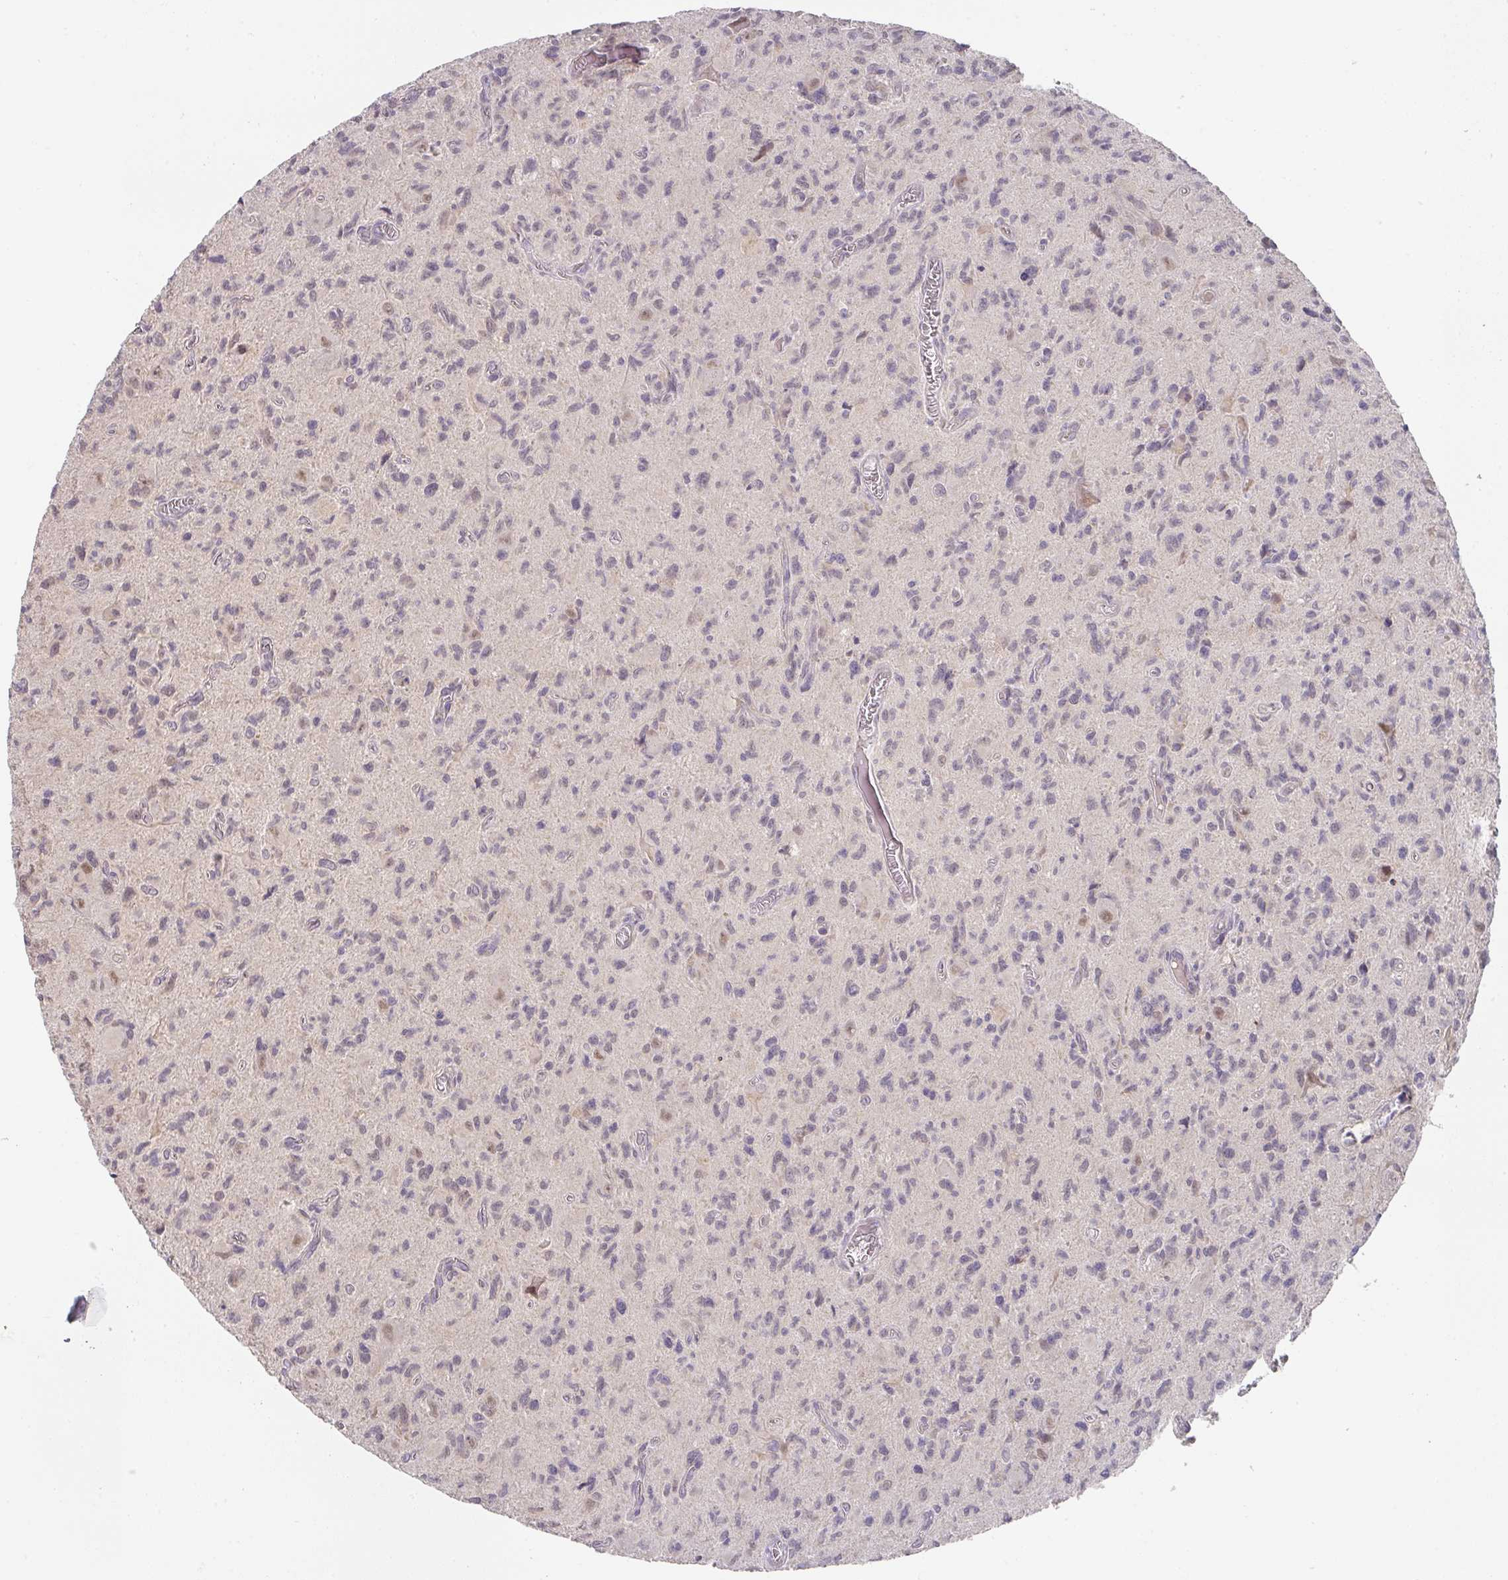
{"staining": {"intensity": "weak", "quantity": "<25%", "location": "nuclear"}, "tissue": "glioma", "cell_type": "Tumor cells", "image_type": "cancer", "snomed": [{"axis": "morphology", "description": "Glioma, malignant, High grade"}, {"axis": "topography", "description": "Brain"}], "caption": "Immunohistochemical staining of glioma exhibits no significant positivity in tumor cells. (DAB IHC with hematoxylin counter stain).", "gene": "FOXN4", "patient": {"sex": "male", "age": 76}}